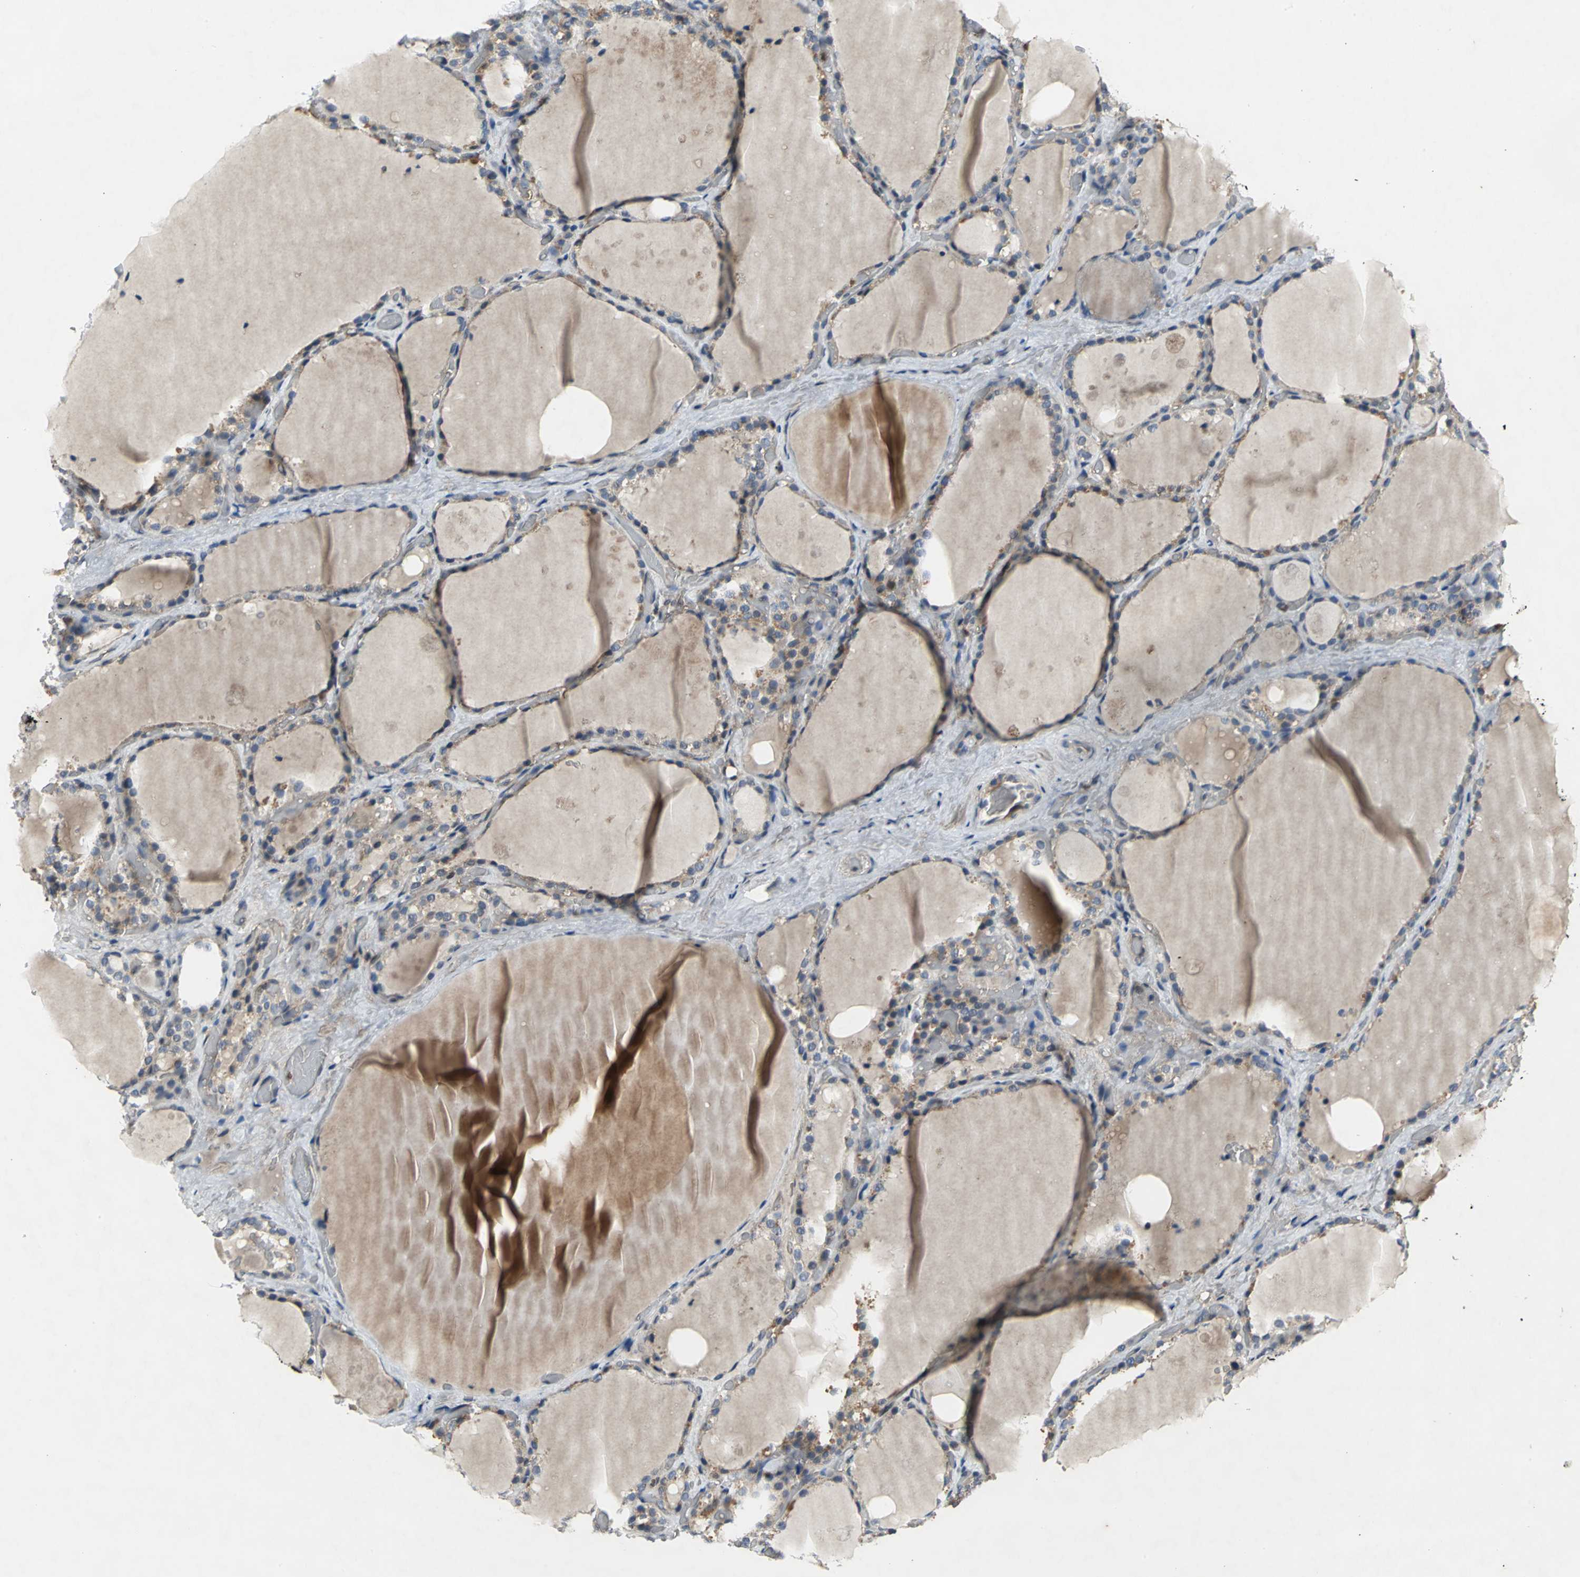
{"staining": {"intensity": "moderate", "quantity": ">75%", "location": "cytoplasmic/membranous"}, "tissue": "thyroid gland", "cell_type": "Glandular cells", "image_type": "normal", "snomed": [{"axis": "morphology", "description": "Normal tissue, NOS"}, {"axis": "topography", "description": "Thyroid gland"}], "caption": "Protein staining of benign thyroid gland shows moderate cytoplasmic/membranous positivity in about >75% of glandular cells. The staining was performed using DAB (3,3'-diaminobenzidine), with brown indicating positive protein expression. Nuclei are stained blue with hematoxylin.", "gene": "AHR", "patient": {"sex": "male", "age": 61}}